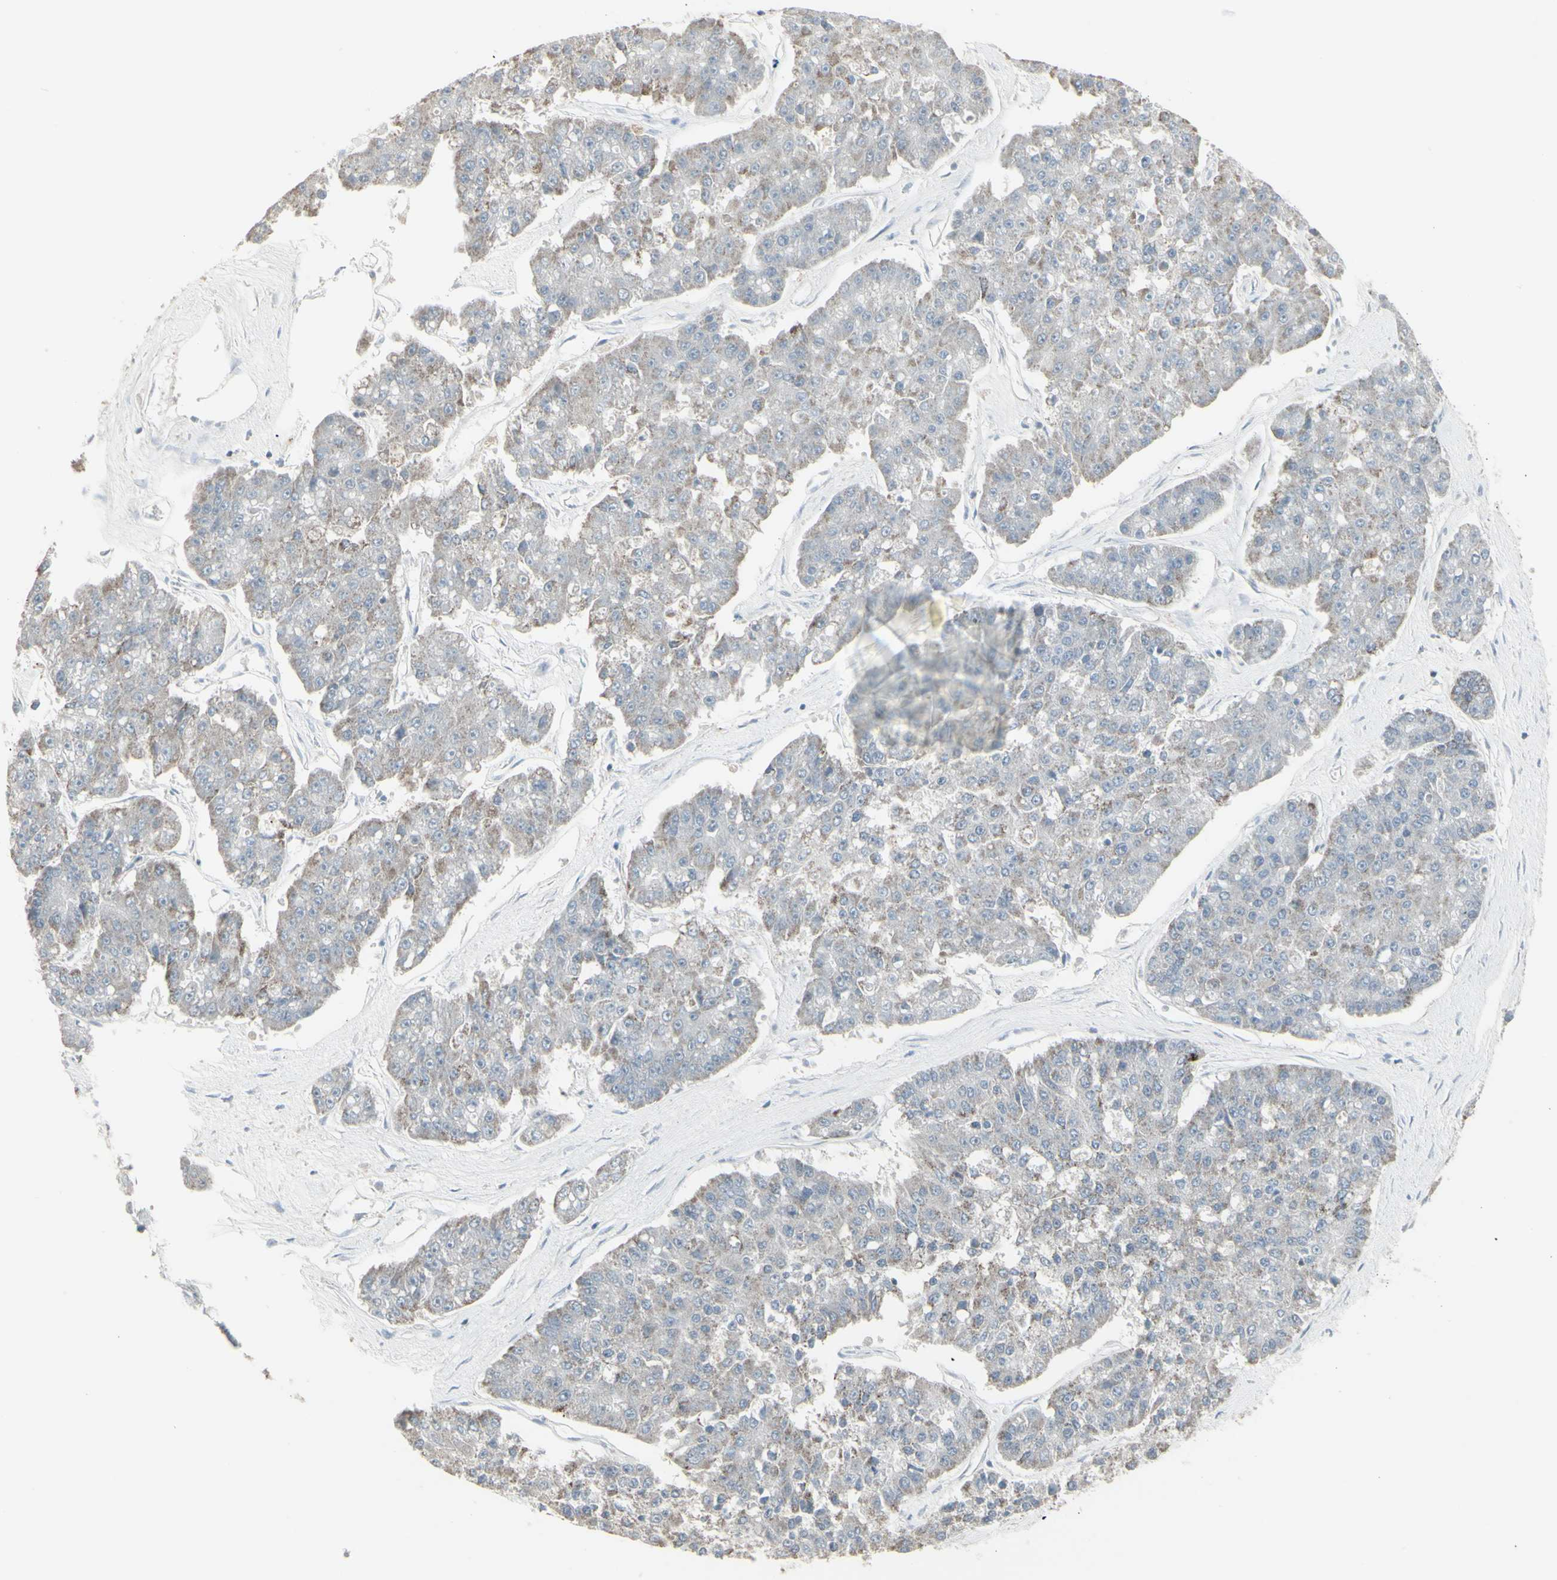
{"staining": {"intensity": "weak", "quantity": "25%-75%", "location": "cytoplasmic/membranous"}, "tissue": "pancreatic cancer", "cell_type": "Tumor cells", "image_type": "cancer", "snomed": [{"axis": "morphology", "description": "Adenocarcinoma, NOS"}, {"axis": "topography", "description": "Pancreas"}], "caption": "The micrograph displays staining of pancreatic cancer, revealing weak cytoplasmic/membranous protein expression (brown color) within tumor cells.", "gene": "SAMSN1", "patient": {"sex": "male", "age": 50}}